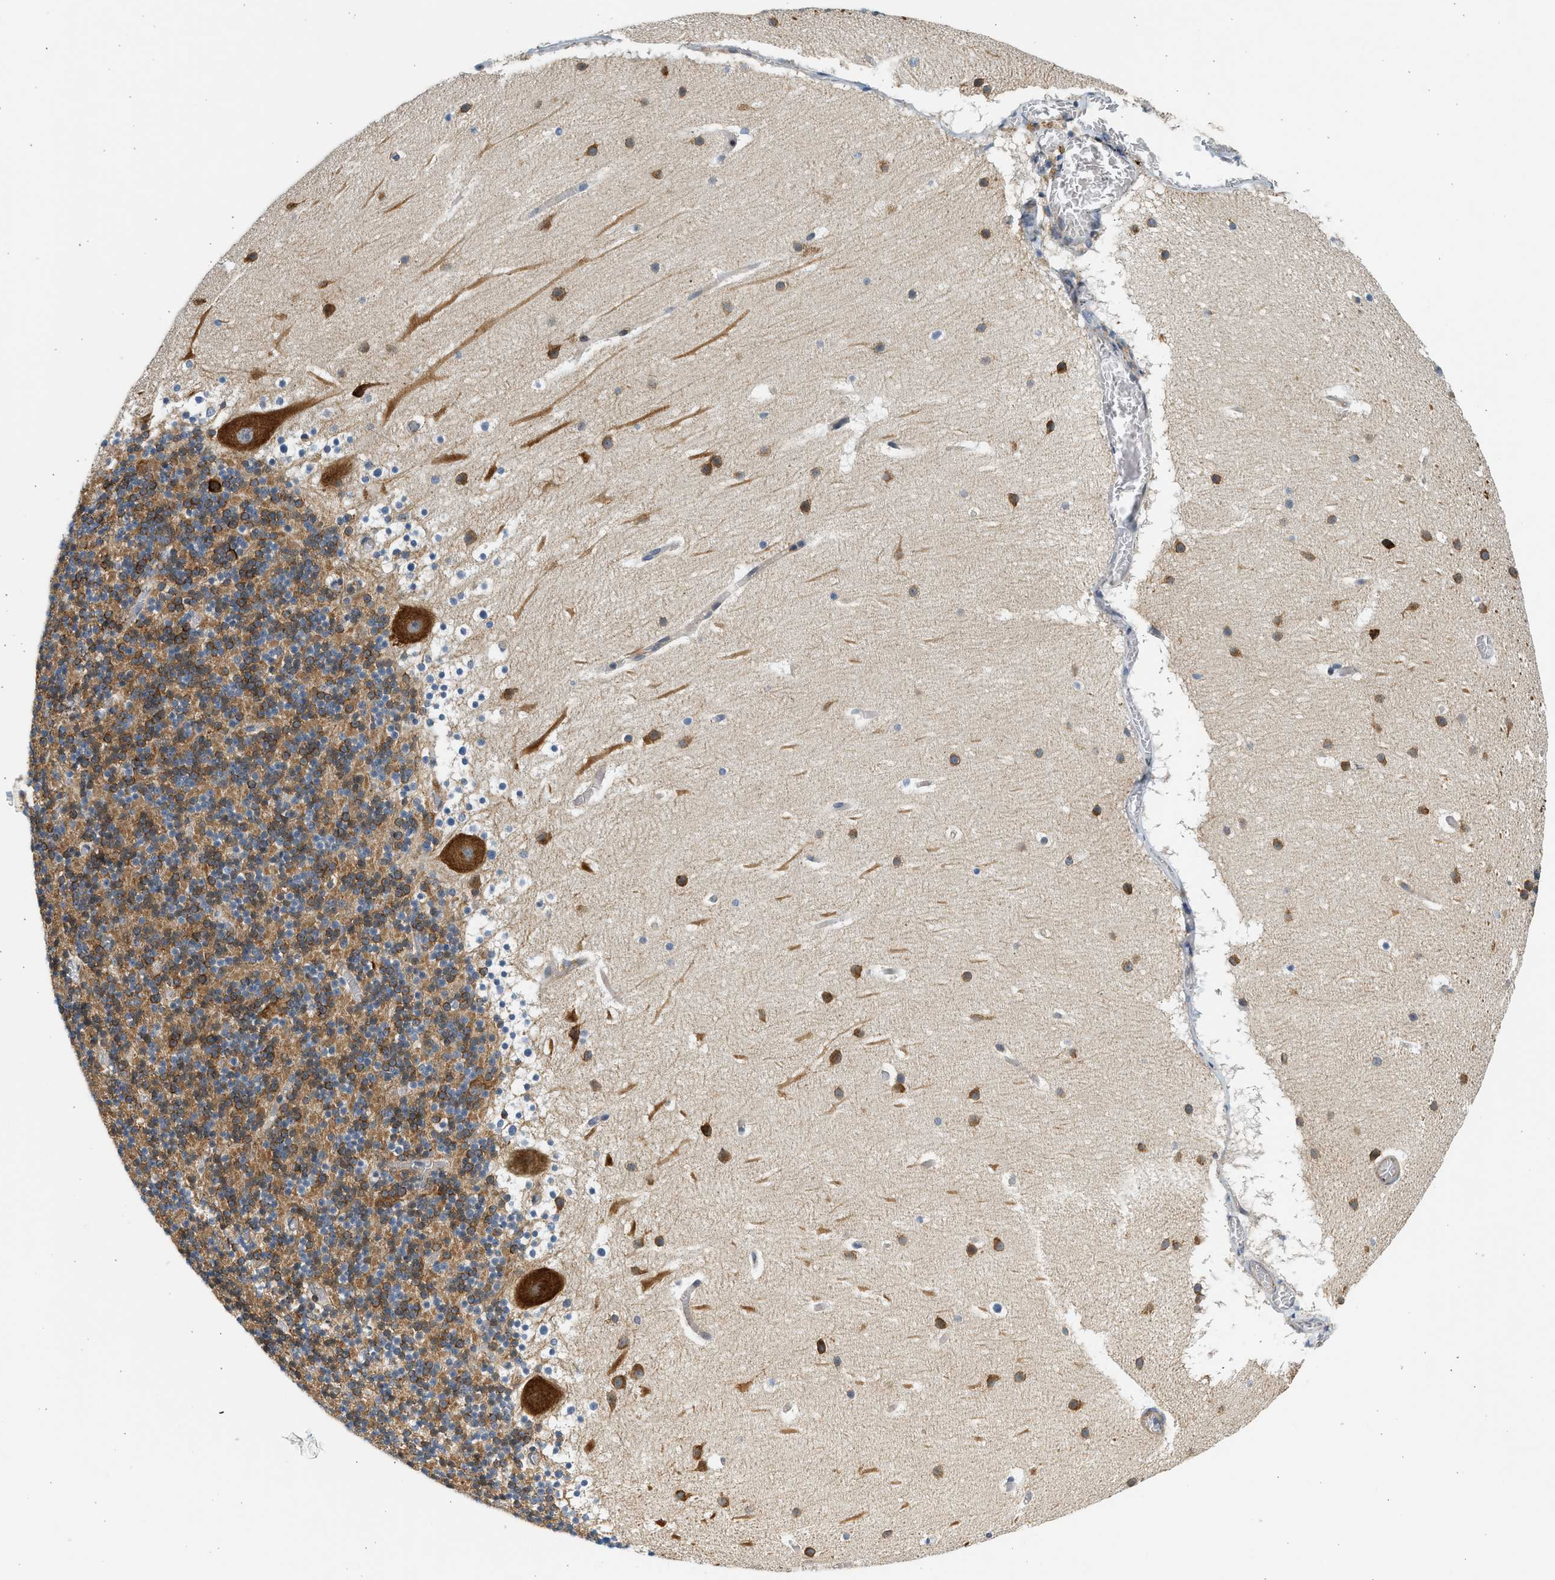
{"staining": {"intensity": "moderate", "quantity": ">75%", "location": "cytoplasmic/membranous"}, "tissue": "cerebellum", "cell_type": "Cells in granular layer", "image_type": "normal", "snomed": [{"axis": "morphology", "description": "Normal tissue, NOS"}, {"axis": "topography", "description": "Cerebellum"}], "caption": "Cells in granular layer show moderate cytoplasmic/membranous expression in approximately >75% of cells in unremarkable cerebellum.", "gene": "KDELR2", "patient": {"sex": "male", "age": 45}}